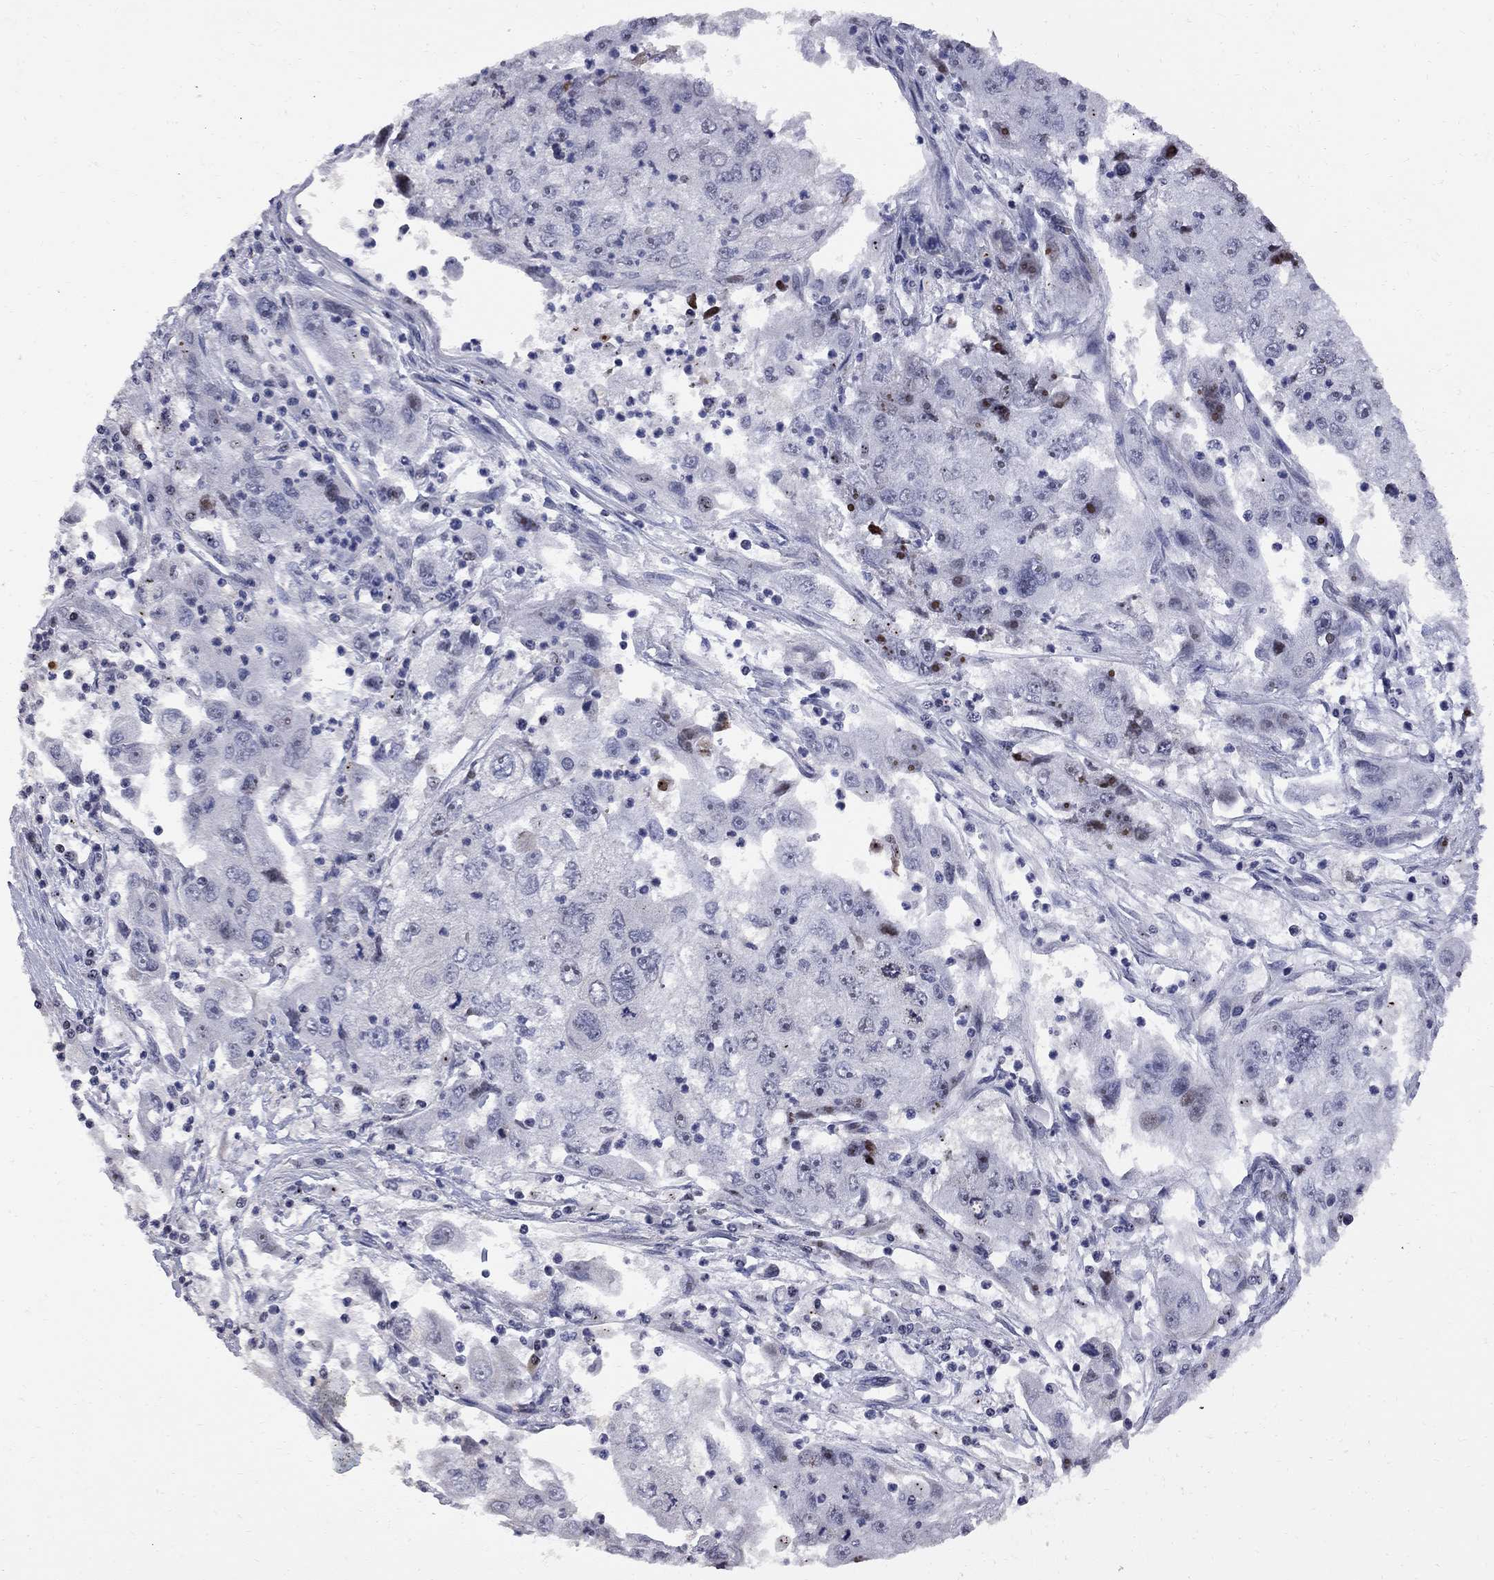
{"staining": {"intensity": "negative", "quantity": "none", "location": "none"}, "tissue": "cervical cancer", "cell_type": "Tumor cells", "image_type": "cancer", "snomed": [{"axis": "morphology", "description": "Squamous cell carcinoma, NOS"}, {"axis": "topography", "description": "Cervix"}], "caption": "The immunohistochemistry (IHC) photomicrograph has no significant staining in tumor cells of cervical cancer (squamous cell carcinoma) tissue. (Stains: DAB immunohistochemistry with hematoxylin counter stain, Microscopy: brightfield microscopy at high magnification).", "gene": "DHX33", "patient": {"sex": "female", "age": 36}}